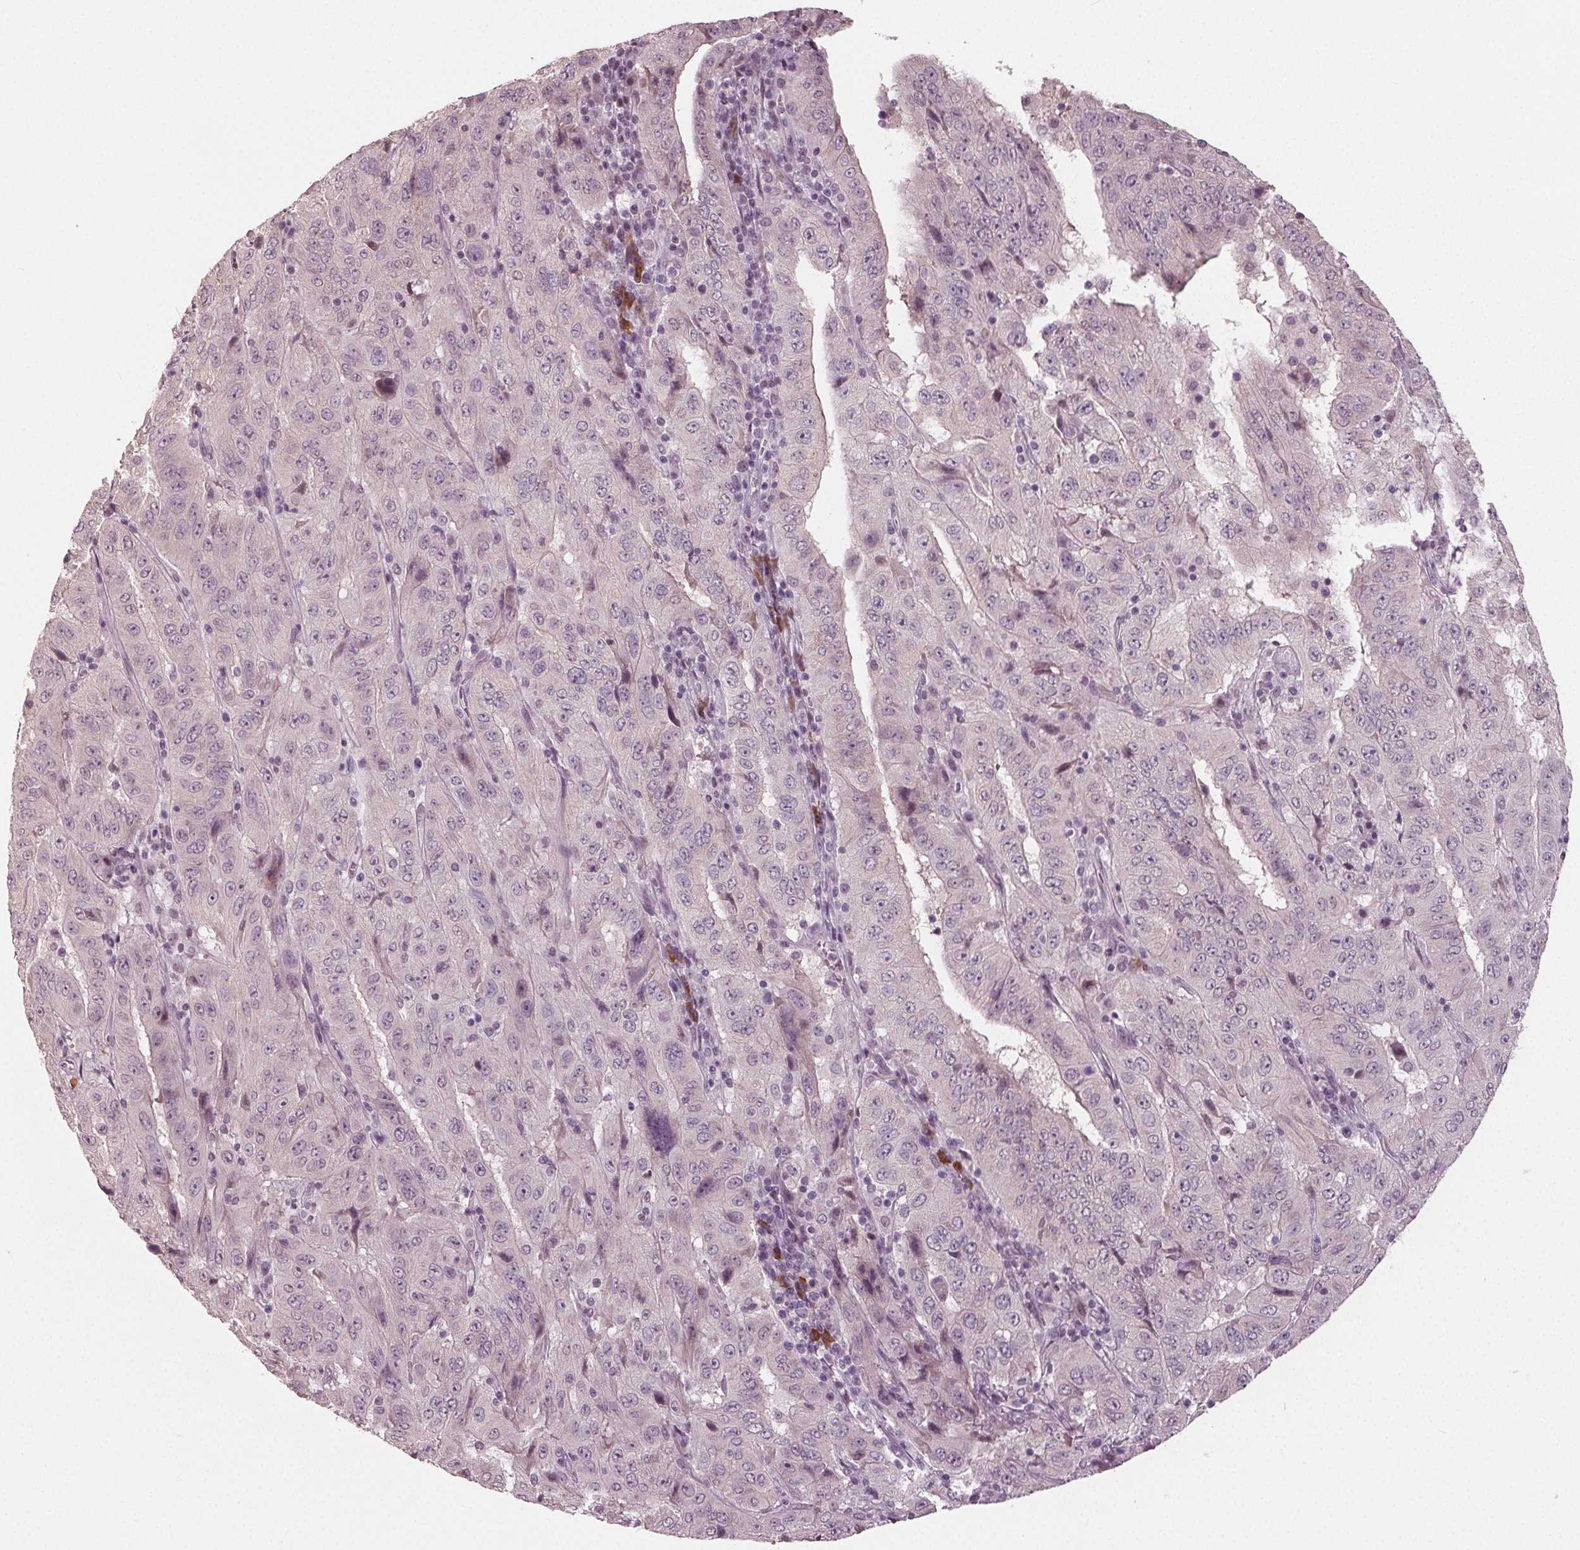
{"staining": {"intensity": "negative", "quantity": "none", "location": "none"}, "tissue": "pancreatic cancer", "cell_type": "Tumor cells", "image_type": "cancer", "snomed": [{"axis": "morphology", "description": "Adenocarcinoma, NOS"}, {"axis": "topography", "description": "Pancreas"}], "caption": "This is an immunohistochemistry (IHC) image of human pancreatic cancer. There is no positivity in tumor cells.", "gene": "CXCL16", "patient": {"sex": "male", "age": 63}}